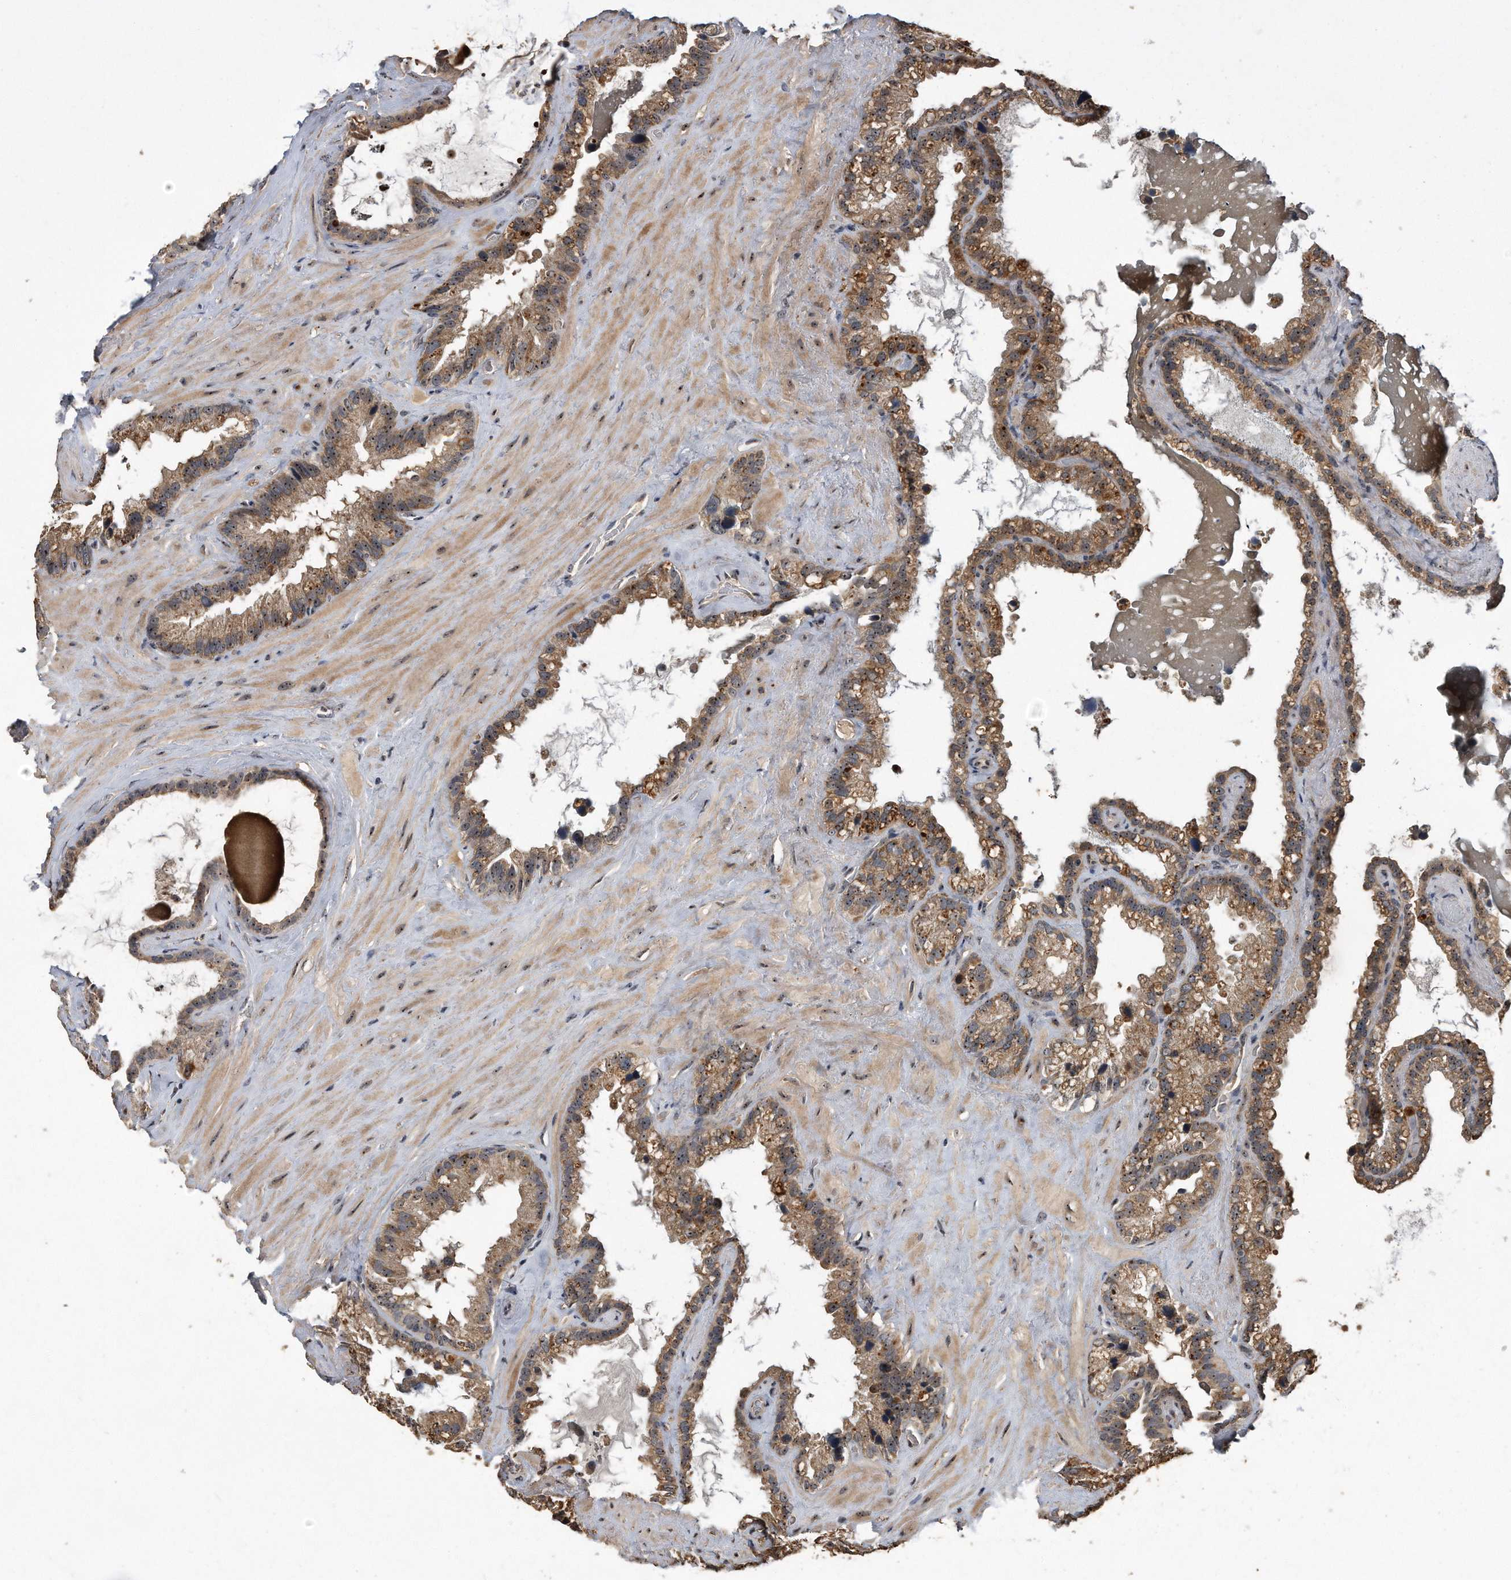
{"staining": {"intensity": "moderate", "quantity": "25%-75%", "location": "cytoplasmic/membranous,nuclear"}, "tissue": "seminal vesicle", "cell_type": "Glandular cells", "image_type": "normal", "snomed": [{"axis": "morphology", "description": "Normal tissue, NOS"}, {"axis": "topography", "description": "Prostate"}, {"axis": "topography", "description": "Seminal veicle"}], "caption": "DAB immunohistochemical staining of unremarkable human seminal vesicle demonstrates moderate cytoplasmic/membranous,nuclear protein expression in approximately 25%-75% of glandular cells.", "gene": "PELO", "patient": {"sex": "male", "age": 68}}